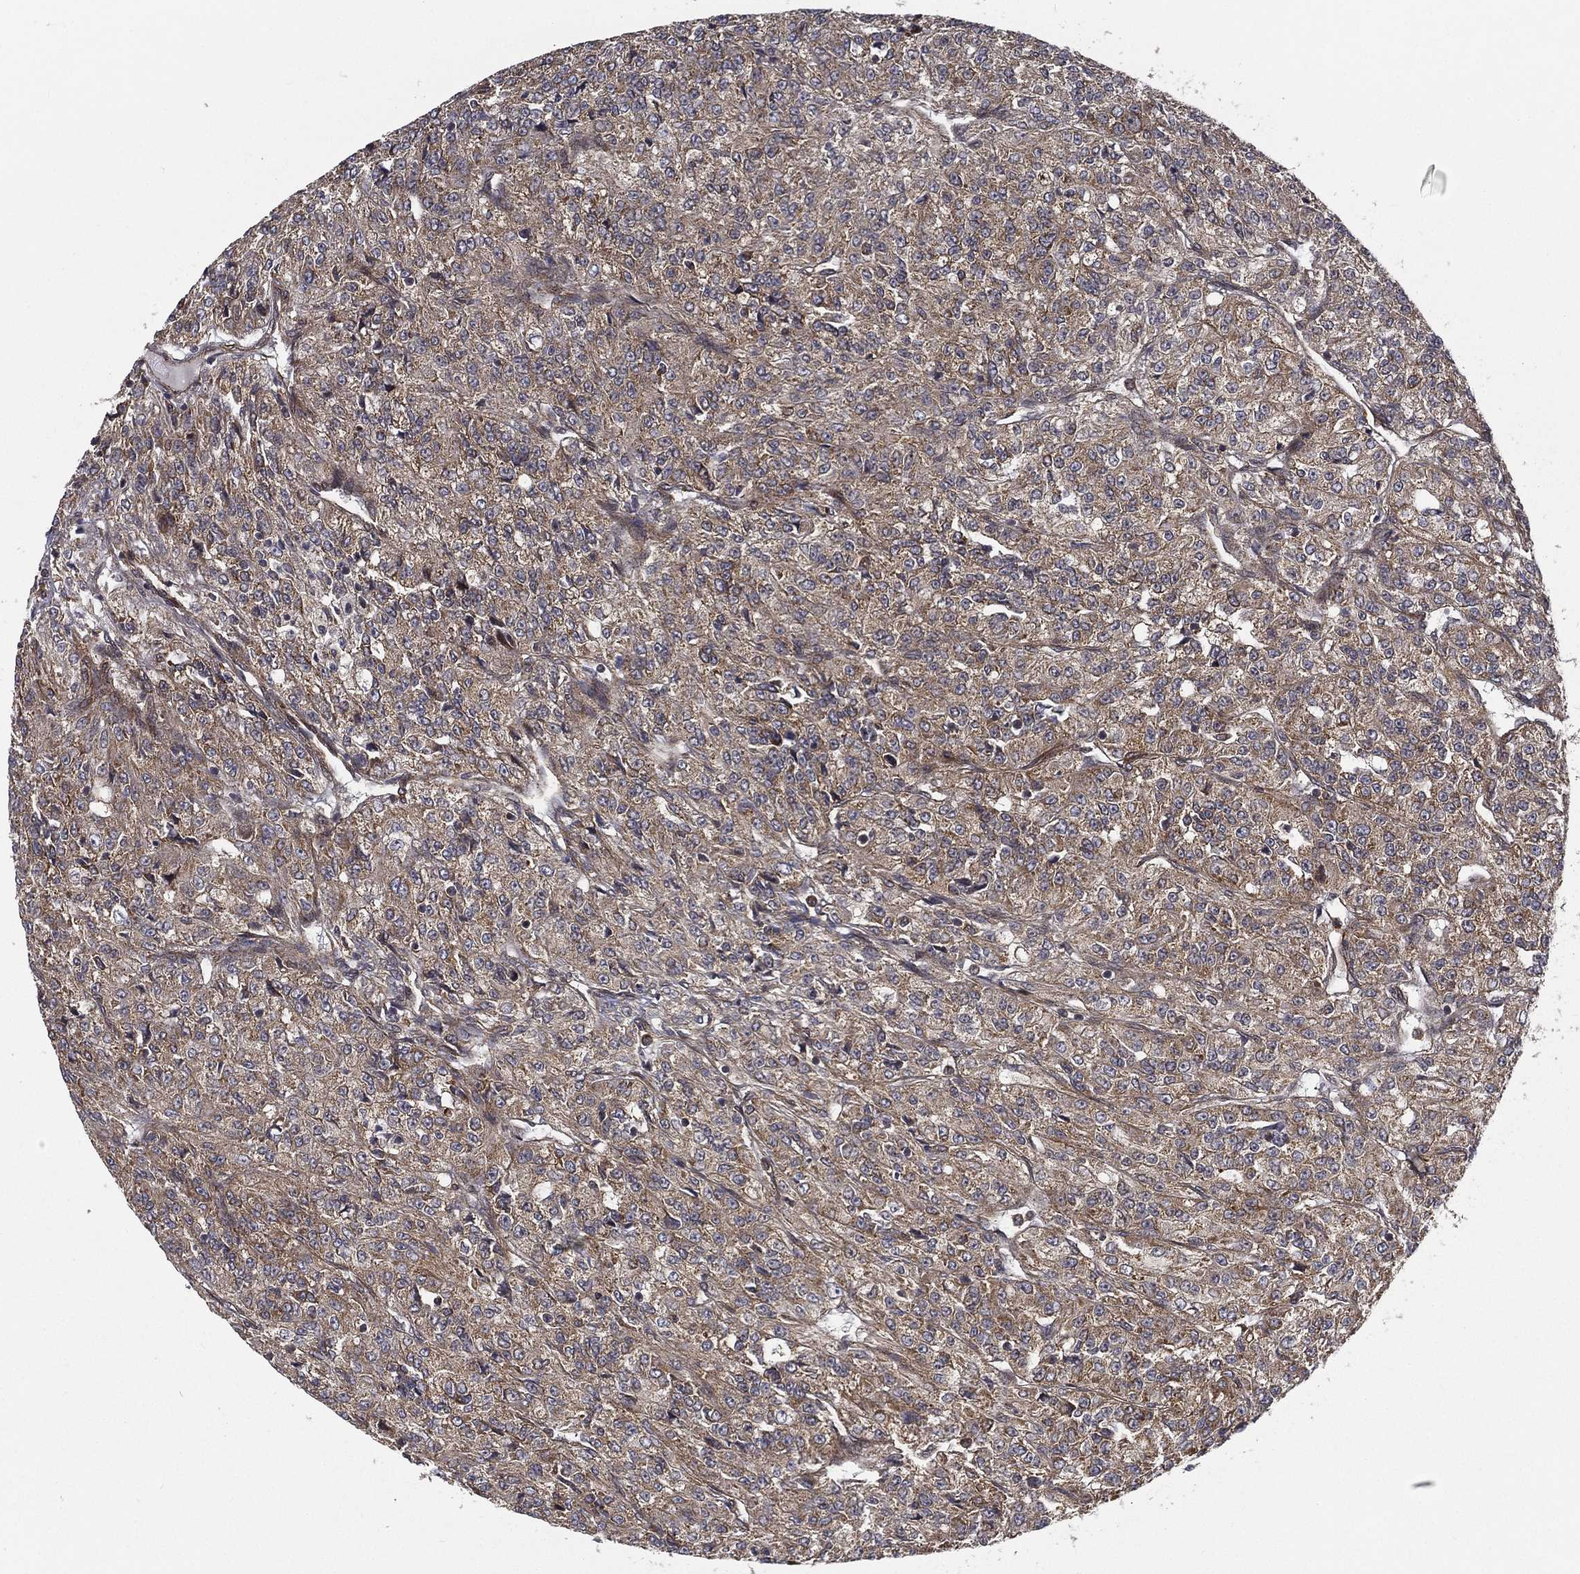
{"staining": {"intensity": "weak", "quantity": "<25%", "location": "cytoplasmic/membranous"}, "tissue": "renal cancer", "cell_type": "Tumor cells", "image_type": "cancer", "snomed": [{"axis": "morphology", "description": "Adenocarcinoma, NOS"}, {"axis": "topography", "description": "Kidney"}], "caption": "This is an immunohistochemistry micrograph of adenocarcinoma (renal). There is no staining in tumor cells.", "gene": "UACA", "patient": {"sex": "female", "age": 63}}